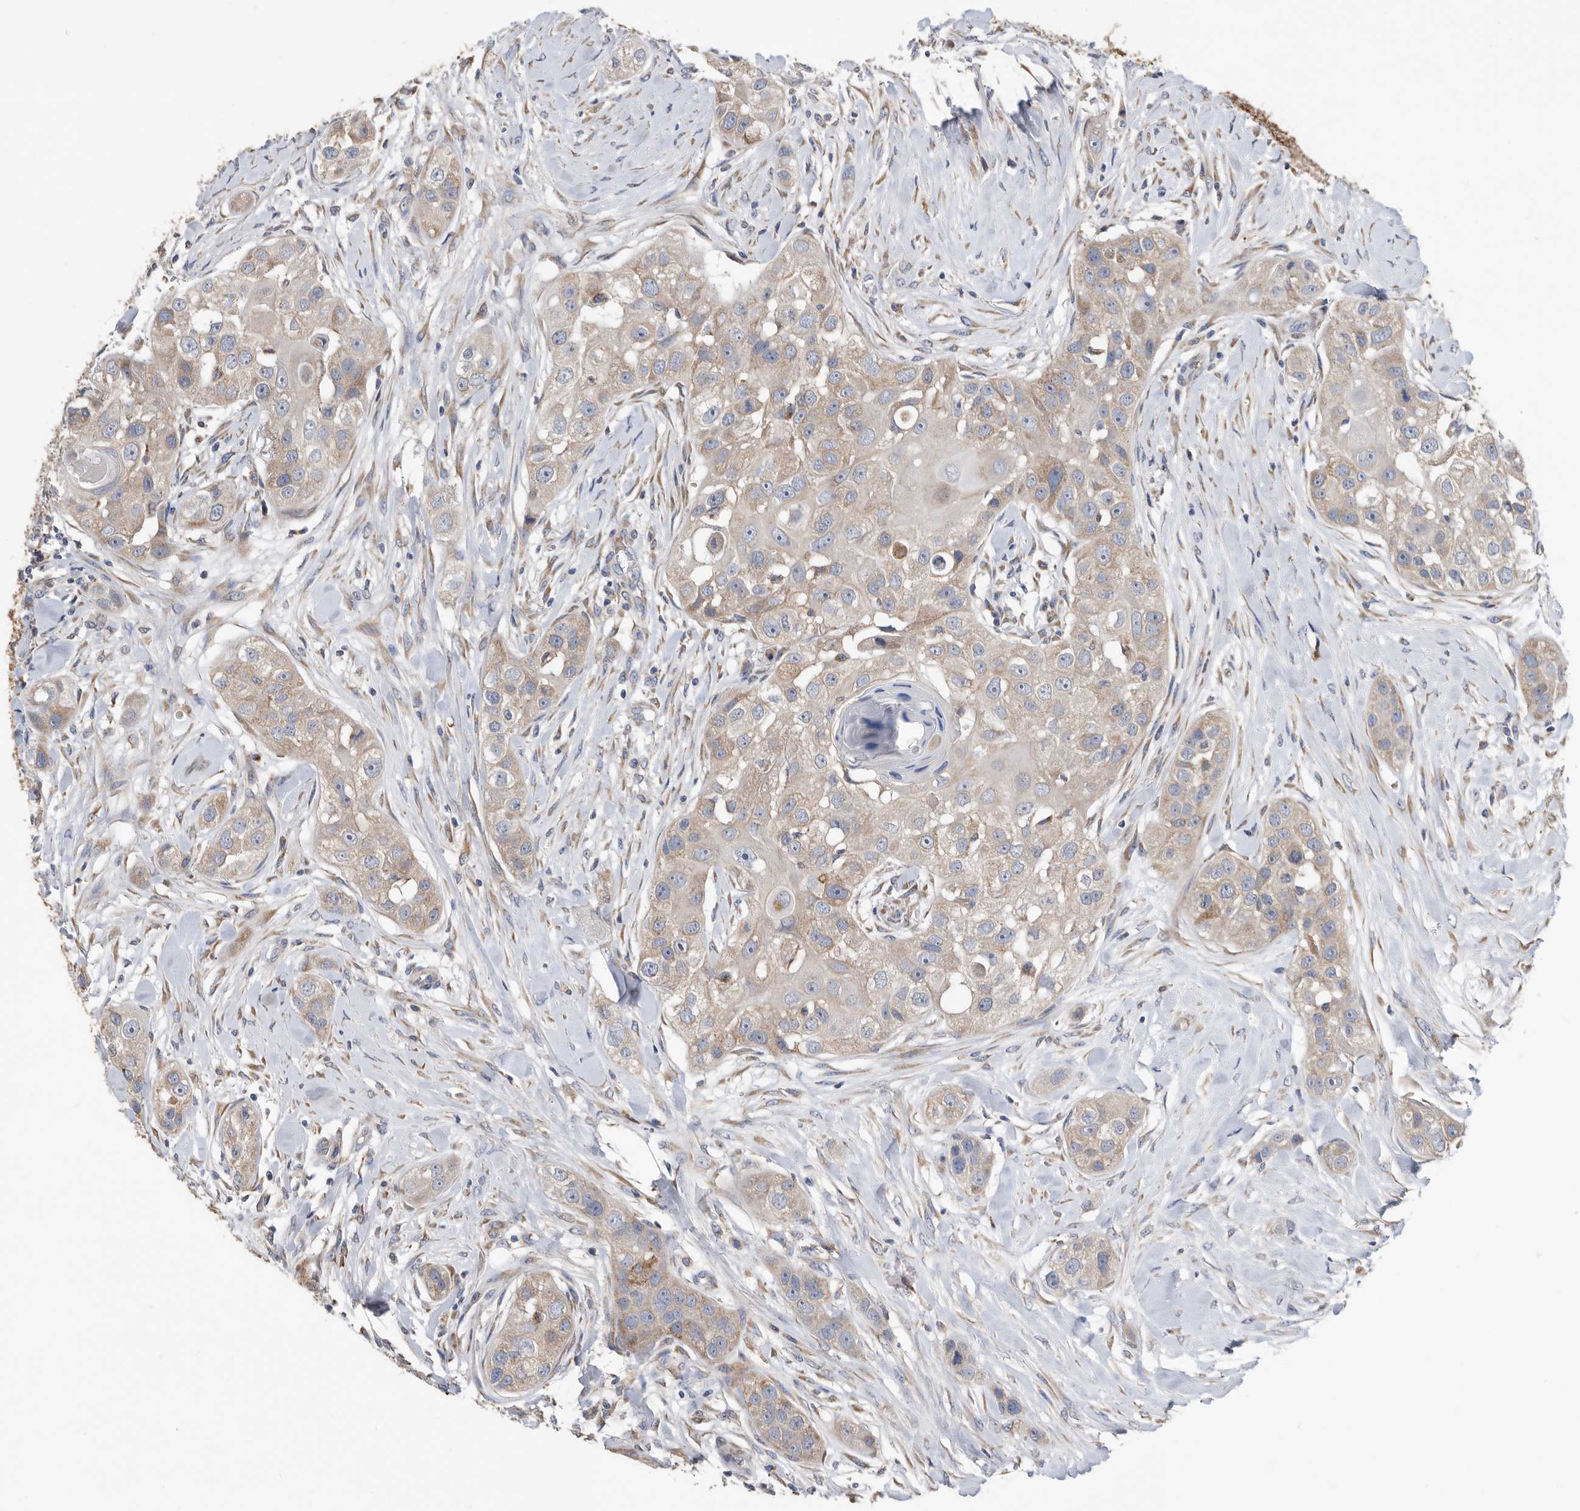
{"staining": {"intensity": "weak", "quantity": ">75%", "location": "cytoplasmic/membranous"}, "tissue": "head and neck cancer", "cell_type": "Tumor cells", "image_type": "cancer", "snomed": [{"axis": "morphology", "description": "Normal tissue, NOS"}, {"axis": "morphology", "description": "Squamous cell carcinoma, NOS"}, {"axis": "topography", "description": "Skeletal muscle"}, {"axis": "topography", "description": "Head-Neck"}], "caption": "This photomicrograph reveals IHC staining of human head and neck squamous cell carcinoma, with low weak cytoplasmic/membranous expression in approximately >75% of tumor cells.", "gene": "CRISPLD2", "patient": {"sex": "male", "age": 51}}